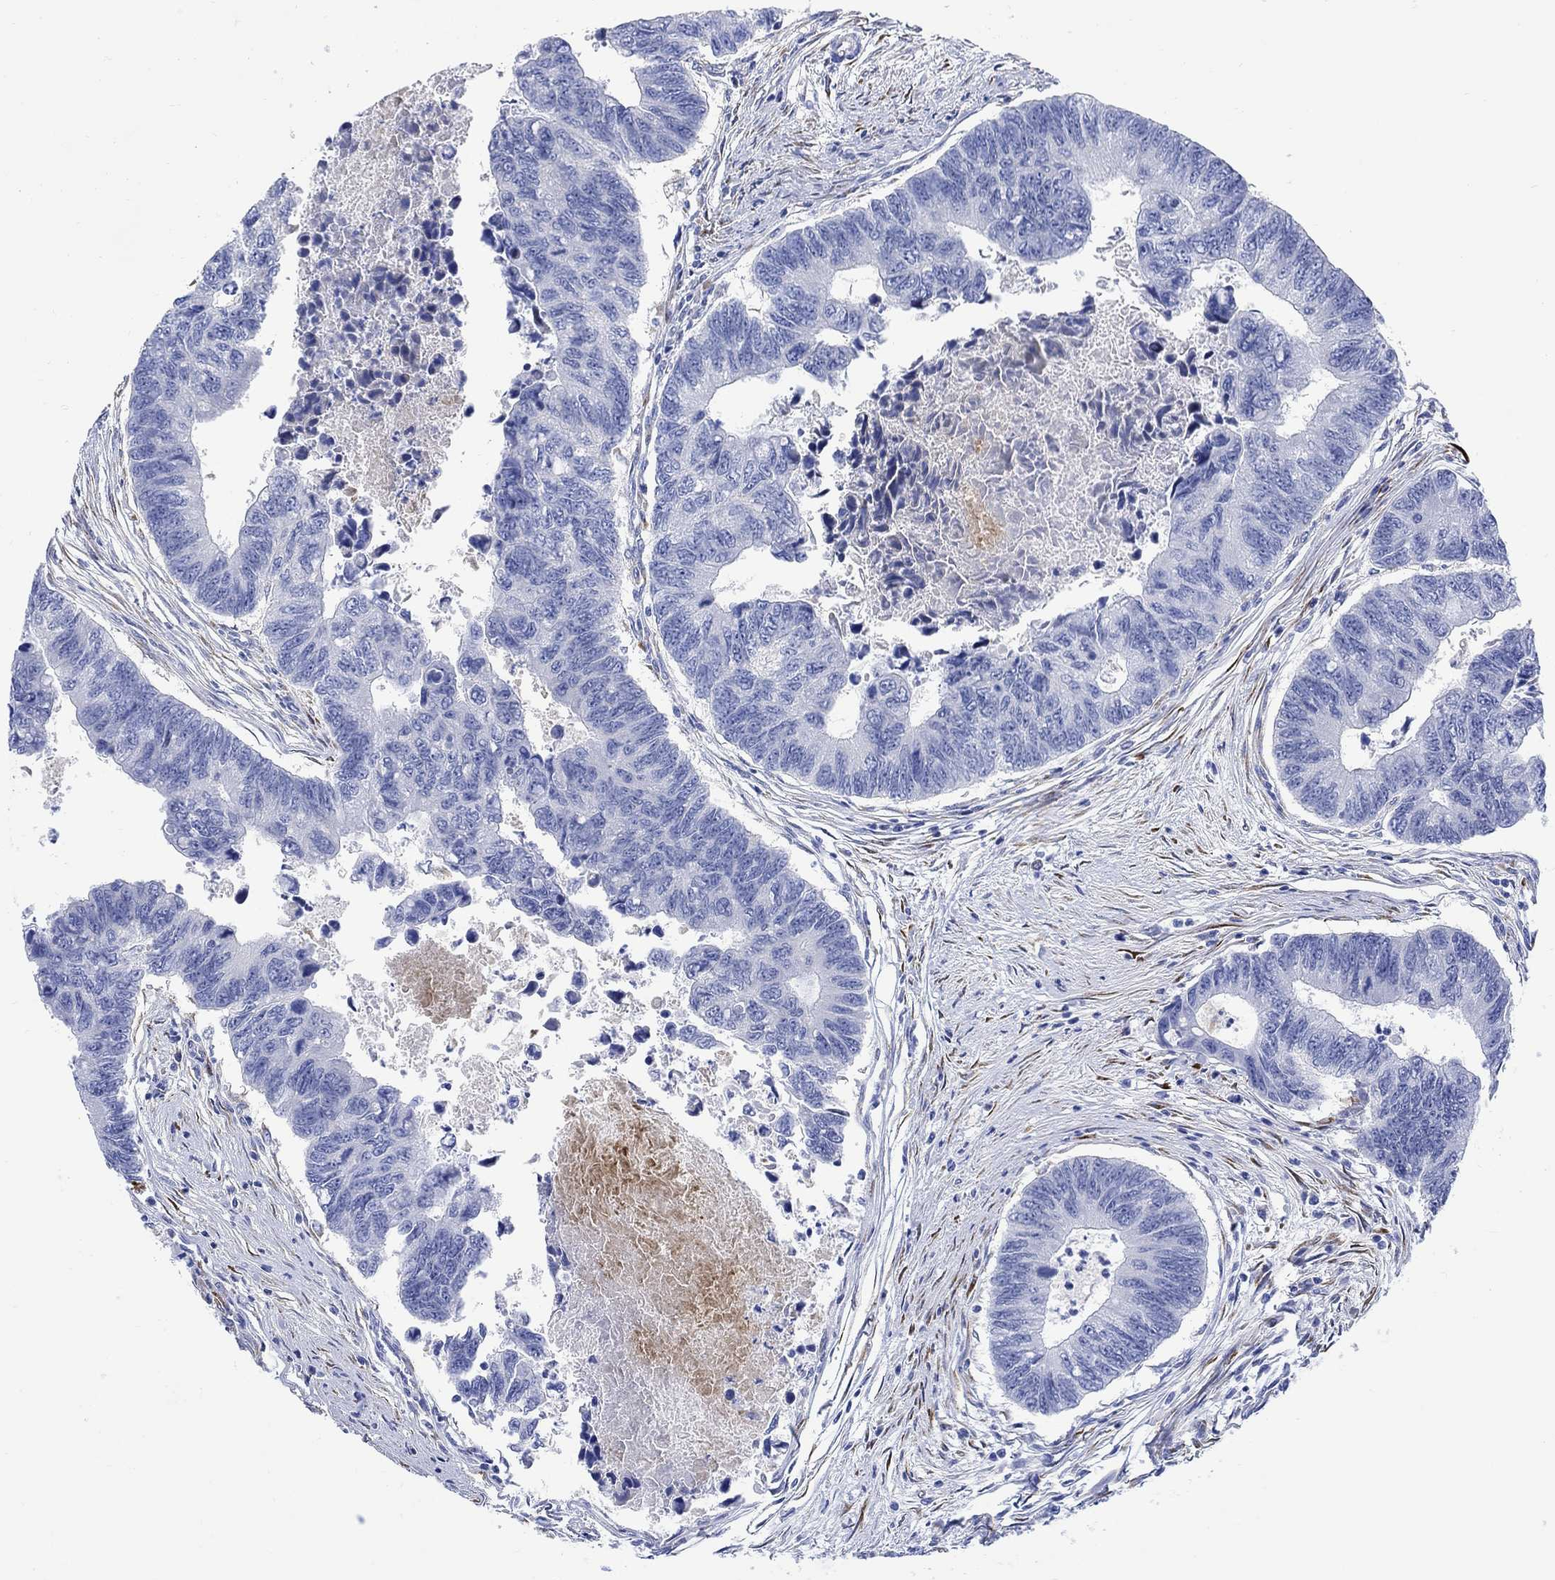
{"staining": {"intensity": "negative", "quantity": "none", "location": "none"}, "tissue": "colorectal cancer", "cell_type": "Tumor cells", "image_type": "cancer", "snomed": [{"axis": "morphology", "description": "Adenocarcinoma, NOS"}, {"axis": "topography", "description": "Colon"}], "caption": "Image shows no significant protein positivity in tumor cells of colorectal cancer (adenocarcinoma). (DAB (3,3'-diaminobenzidine) immunohistochemistry with hematoxylin counter stain).", "gene": "MYL1", "patient": {"sex": "female", "age": 65}}